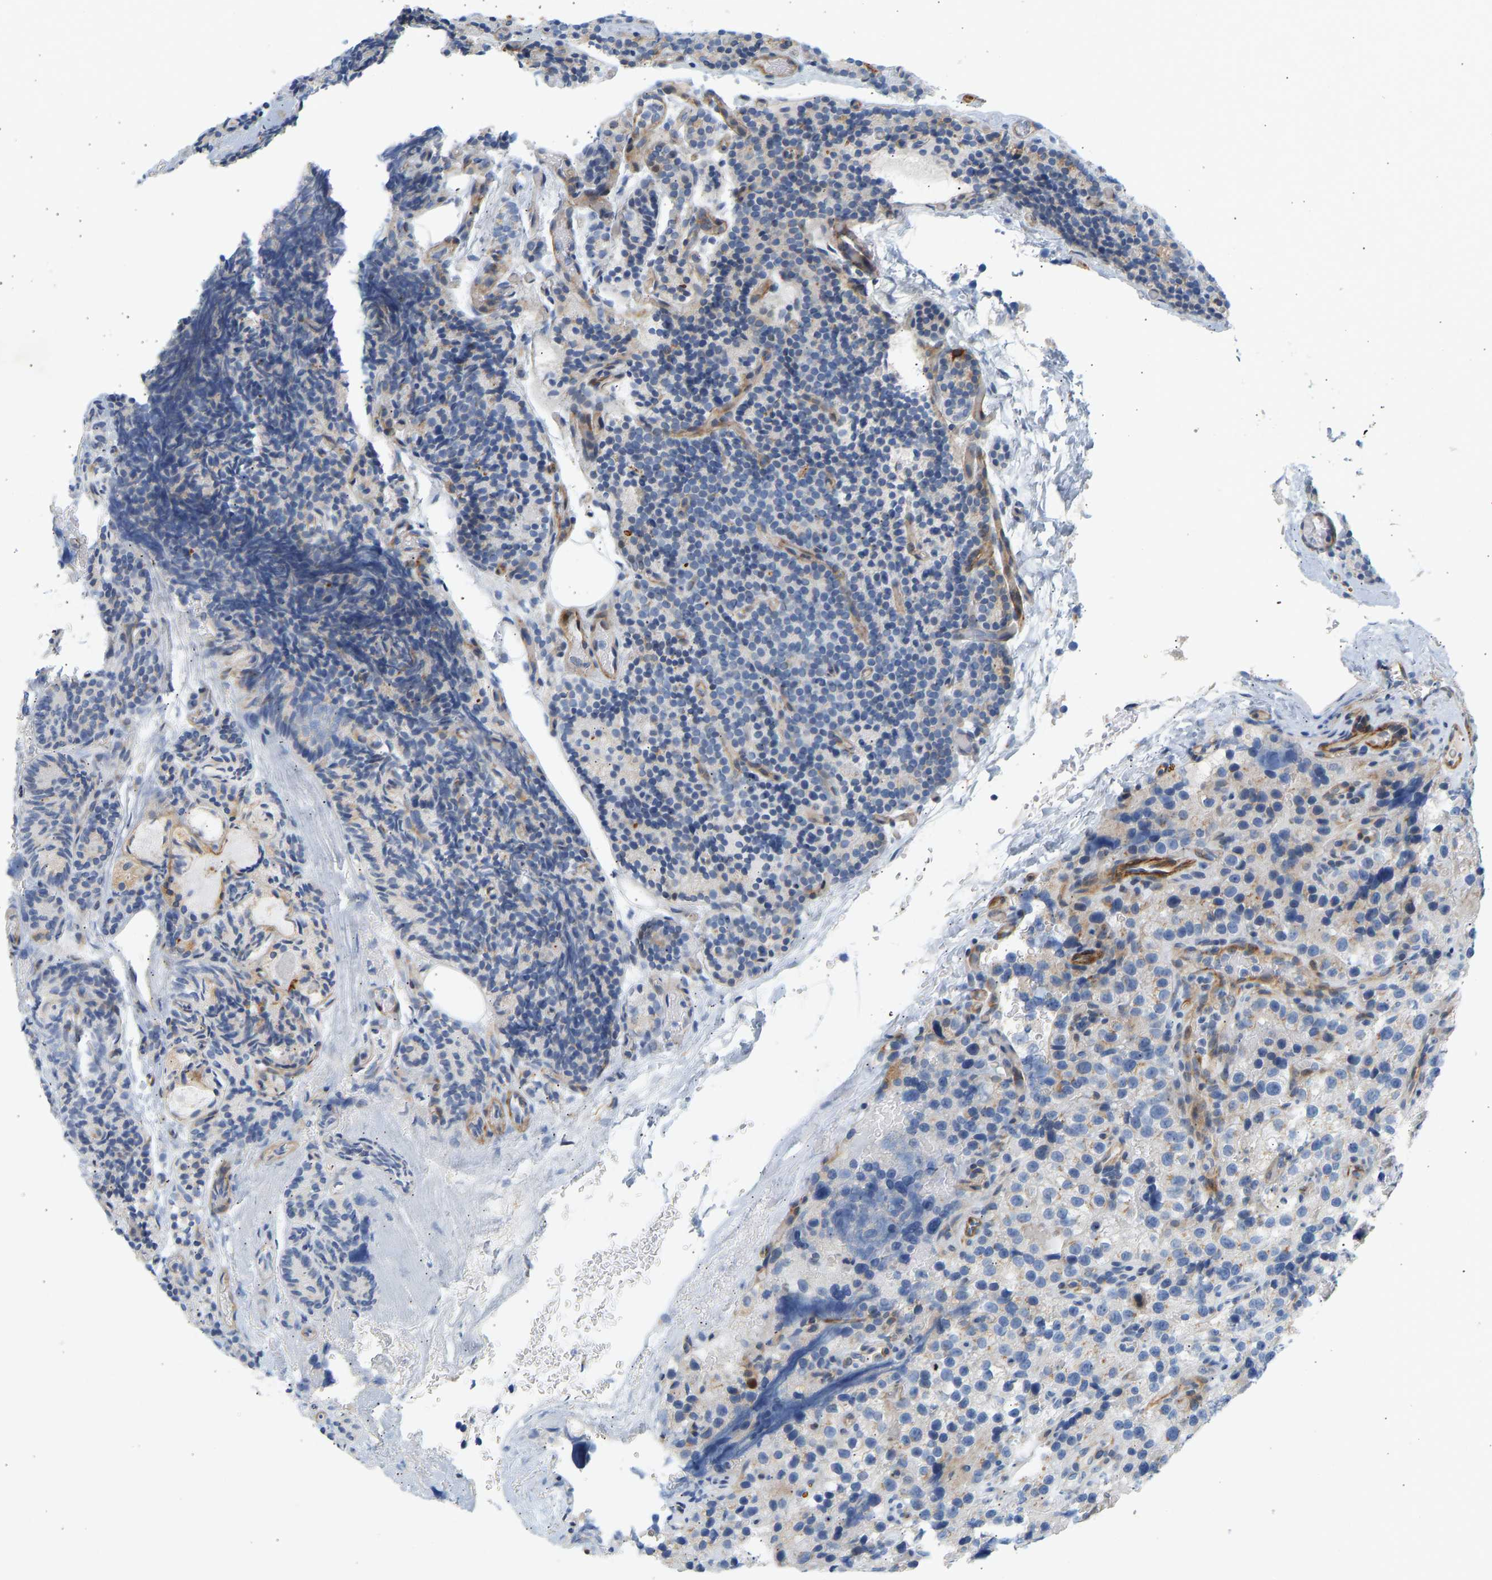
{"staining": {"intensity": "negative", "quantity": "none", "location": "none"}, "tissue": "parathyroid gland", "cell_type": "Glandular cells", "image_type": "normal", "snomed": [{"axis": "morphology", "description": "Normal tissue, NOS"}, {"axis": "morphology", "description": "Adenoma, NOS"}, {"axis": "topography", "description": "Parathyroid gland"}], "caption": "Immunohistochemistry (IHC) histopathology image of unremarkable parathyroid gland: parathyroid gland stained with DAB displays no significant protein positivity in glandular cells.", "gene": "SLC30A7", "patient": {"sex": "female", "age": 51}}